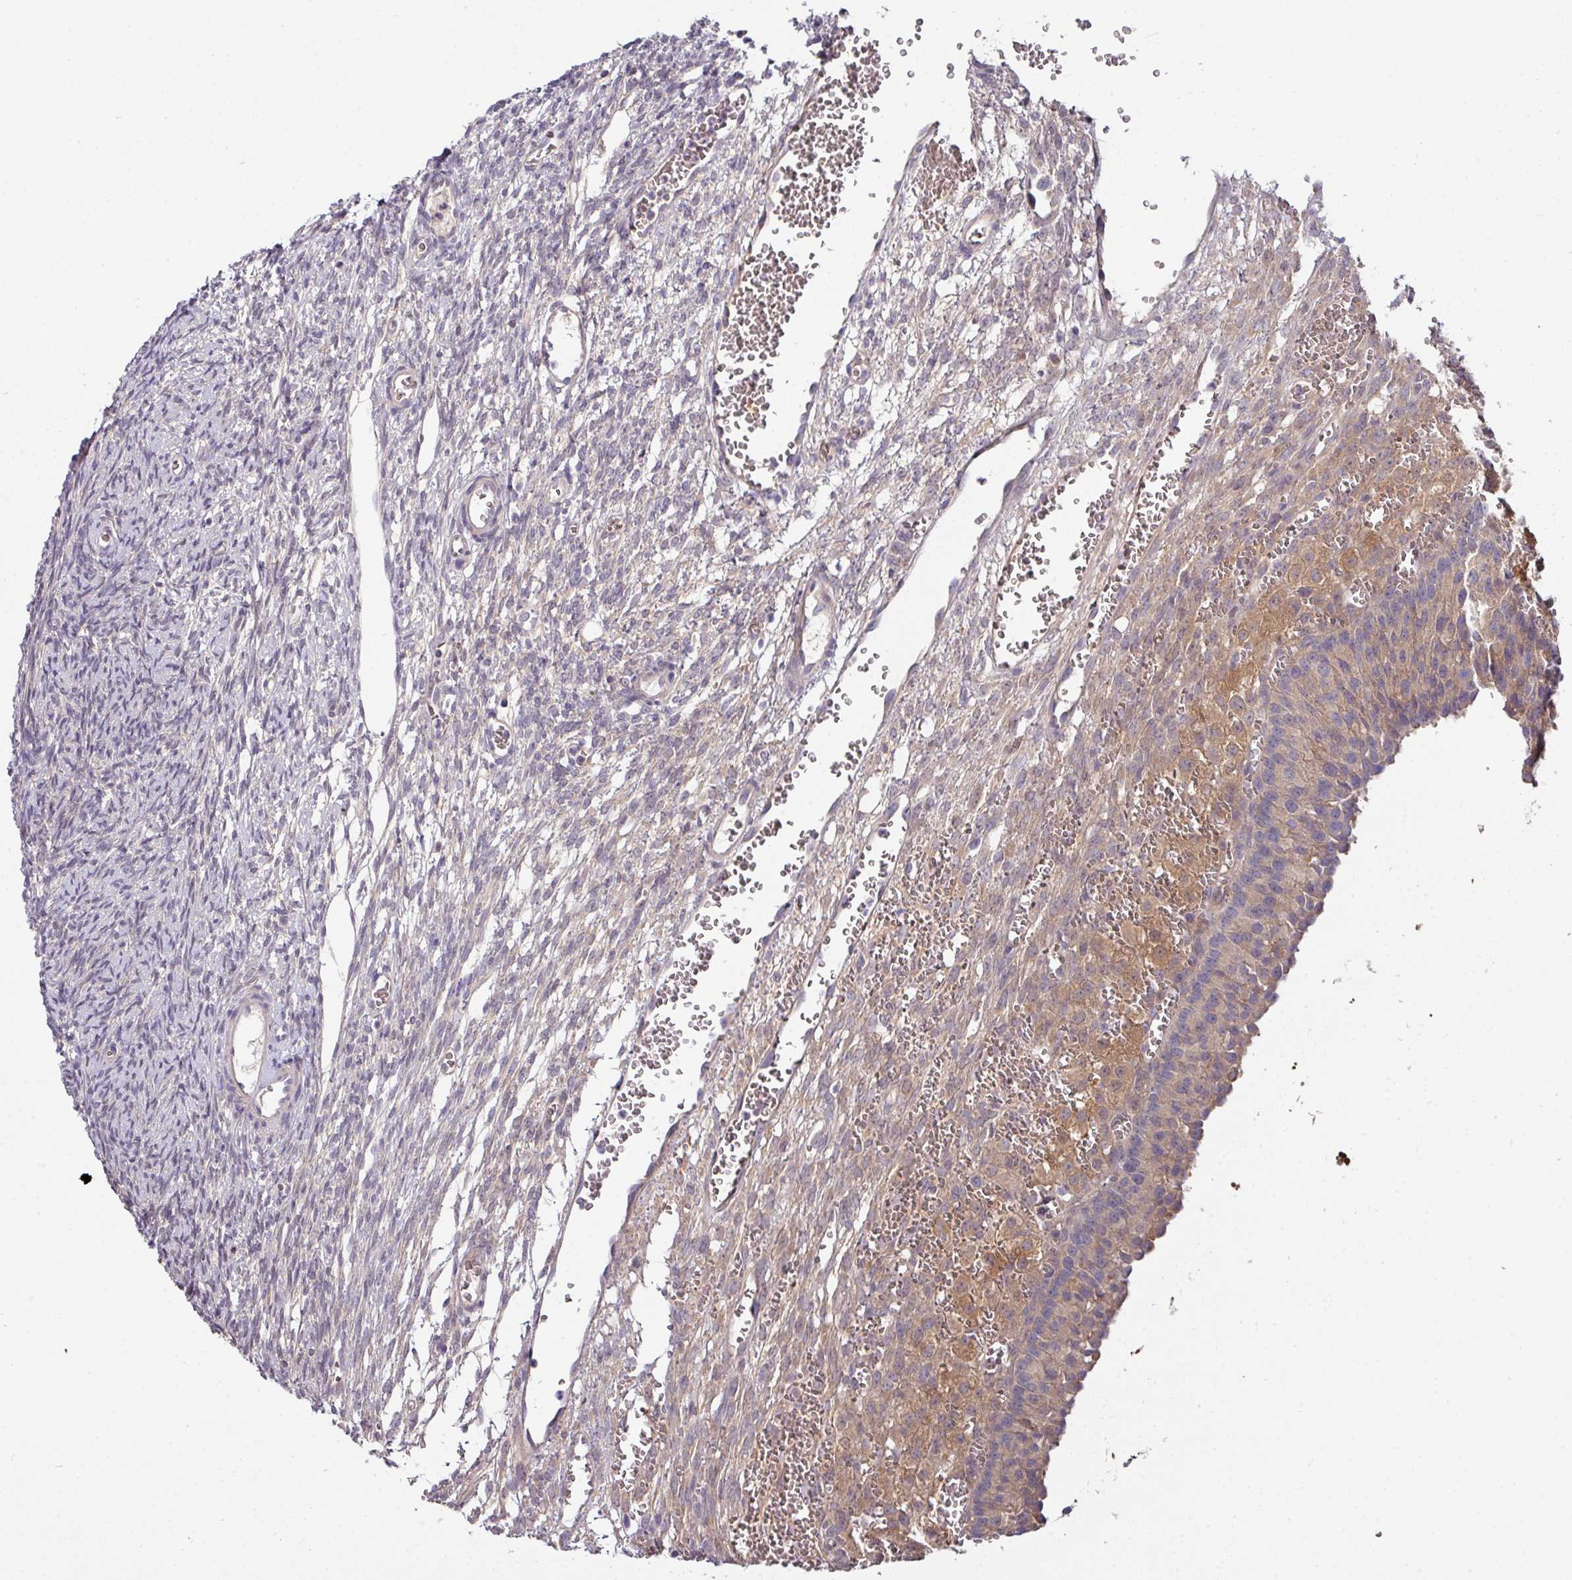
{"staining": {"intensity": "negative", "quantity": "none", "location": "none"}, "tissue": "ovary", "cell_type": "Ovarian stroma cells", "image_type": "normal", "snomed": [{"axis": "morphology", "description": "Normal tissue, NOS"}, {"axis": "topography", "description": "Ovary"}], "caption": "This is a micrograph of IHC staining of normal ovary, which shows no positivity in ovarian stroma cells.", "gene": "SLAMF6", "patient": {"sex": "female", "age": 39}}